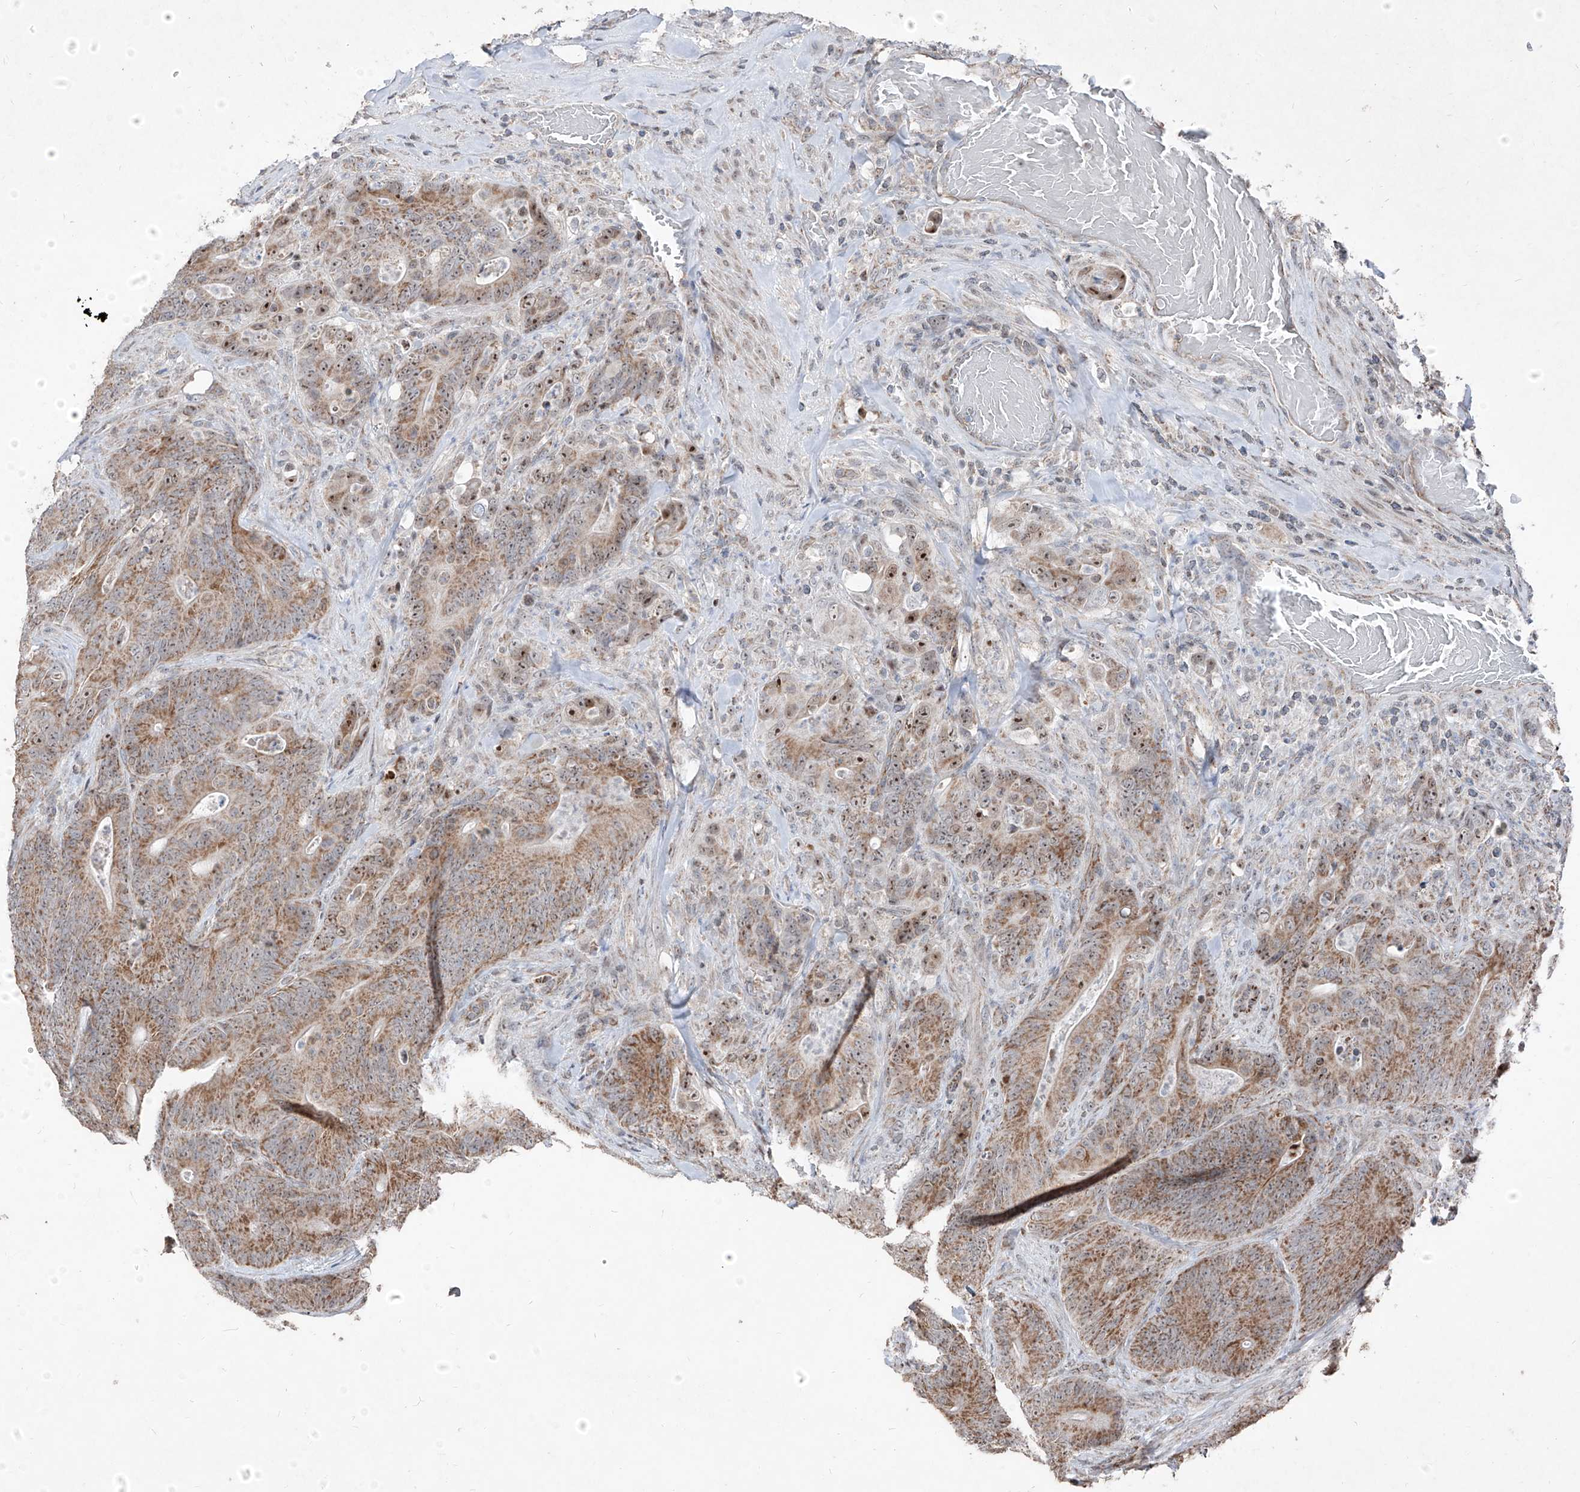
{"staining": {"intensity": "moderate", "quantity": ">75%", "location": "cytoplasmic/membranous"}, "tissue": "colorectal cancer", "cell_type": "Tumor cells", "image_type": "cancer", "snomed": [{"axis": "morphology", "description": "Normal tissue, NOS"}, {"axis": "topography", "description": "Colon"}], "caption": "Protein staining reveals moderate cytoplasmic/membranous positivity in about >75% of tumor cells in colorectal cancer.", "gene": "NDUFB3", "patient": {"sex": "female", "age": 82}}